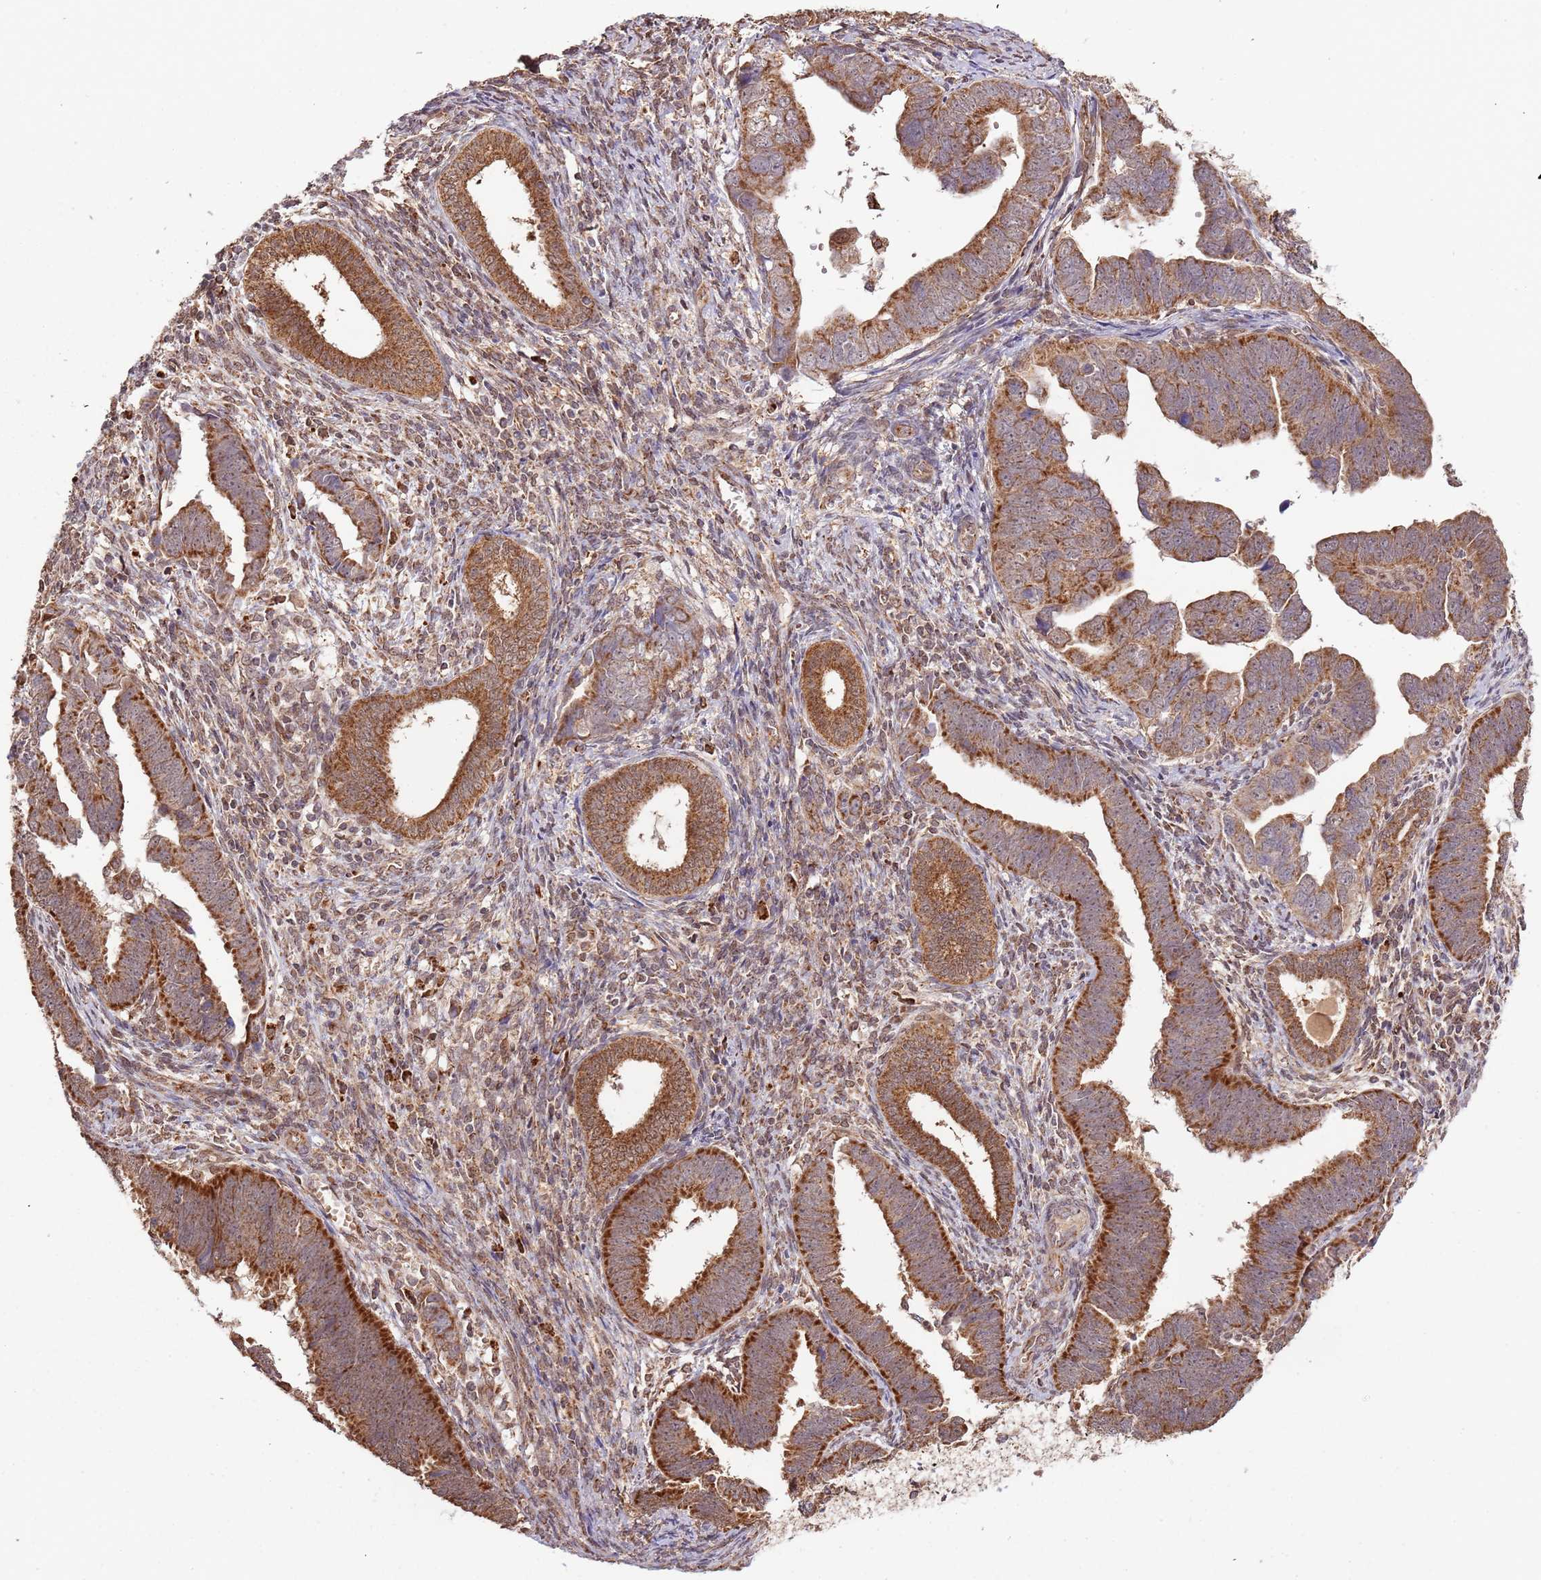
{"staining": {"intensity": "strong", "quantity": ">75%", "location": "cytoplasmic/membranous"}, "tissue": "endometrial cancer", "cell_type": "Tumor cells", "image_type": "cancer", "snomed": [{"axis": "morphology", "description": "Adenocarcinoma, NOS"}, {"axis": "topography", "description": "Endometrium"}], "caption": "Protein expression analysis of adenocarcinoma (endometrial) reveals strong cytoplasmic/membranous staining in approximately >75% of tumor cells. Ihc stains the protein in brown and the nuclei are stained blue.", "gene": "IL17RD", "patient": {"sex": "female", "age": 75}}